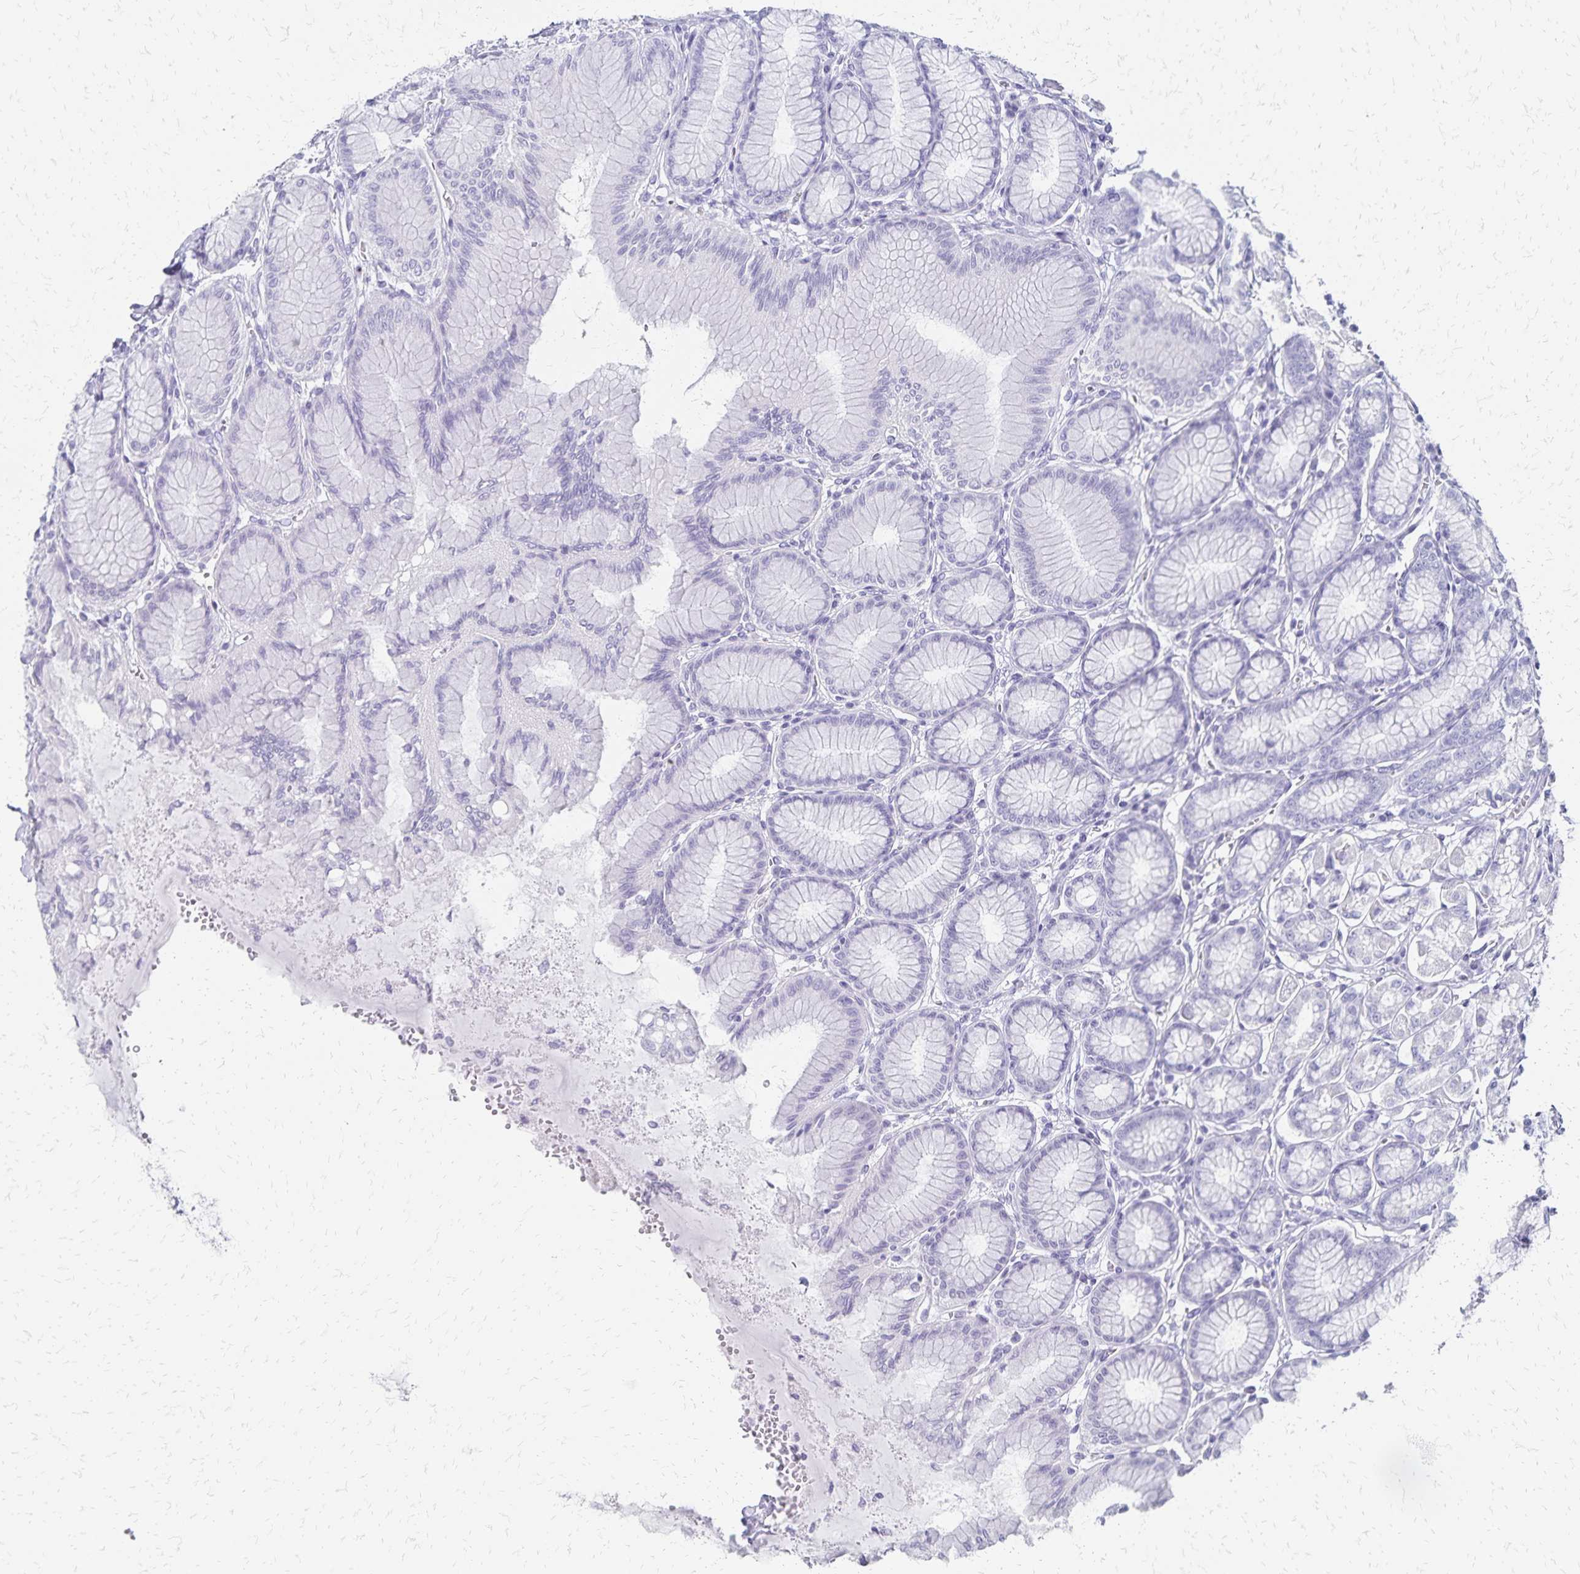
{"staining": {"intensity": "negative", "quantity": "none", "location": "none"}, "tissue": "stomach", "cell_type": "Glandular cells", "image_type": "normal", "snomed": [{"axis": "morphology", "description": "Normal tissue, NOS"}, {"axis": "topography", "description": "Stomach"}, {"axis": "topography", "description": "Stomach, lower"}], "caption": "Histopathology image shows no significant protein positivity in glandular cells of benign stomach. (Stains: DAB (3,3'-diaminobenzidine) immunohistochemistry (IHC) with hematoxylin counter stain, Microscopy: brightfield microscopy at high magnification).", "gene": "GIP", "patient": {"sex": "male", "age": 76}}